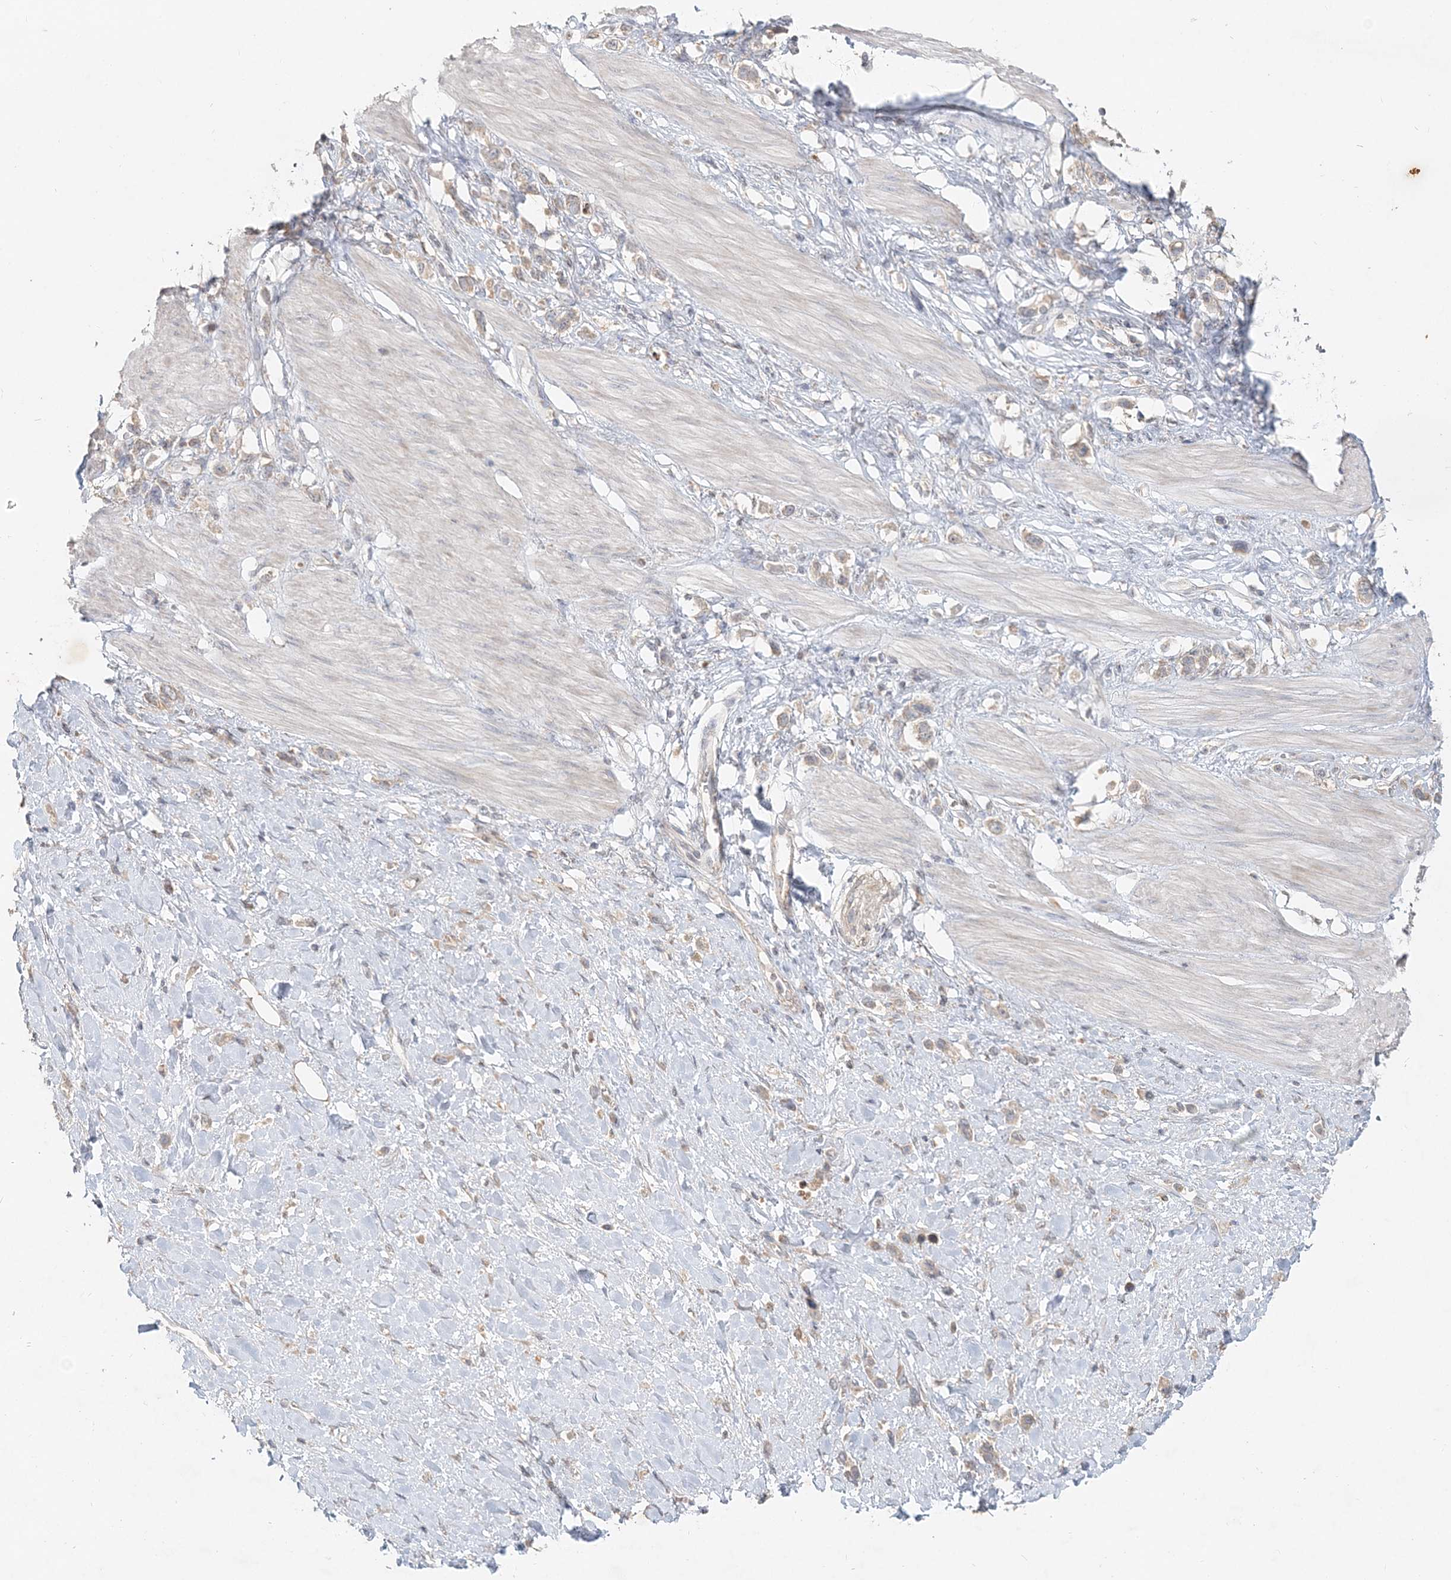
{"staining": {"intensity": "weak", "quantity": ">75%", "location": "cytoplasmic/membranous"}, "tissue": "stomach cancer", "cell_type": "Tumor cells", "image_type": "cancer", "snomed": [{"axis": "morphology", "description": "Adenocarcinoma, NOS"}, {"axis": "topography", "description": "Stomach"}], "caption": "IHC of human stomach cancer (adenocarcinoma) shows low levels of weak cytoplasmic/membranous positivity in approximately >75% of tumor cells.", "gene": "RAB14", "patient": {"sex": "female", "age": 65}}